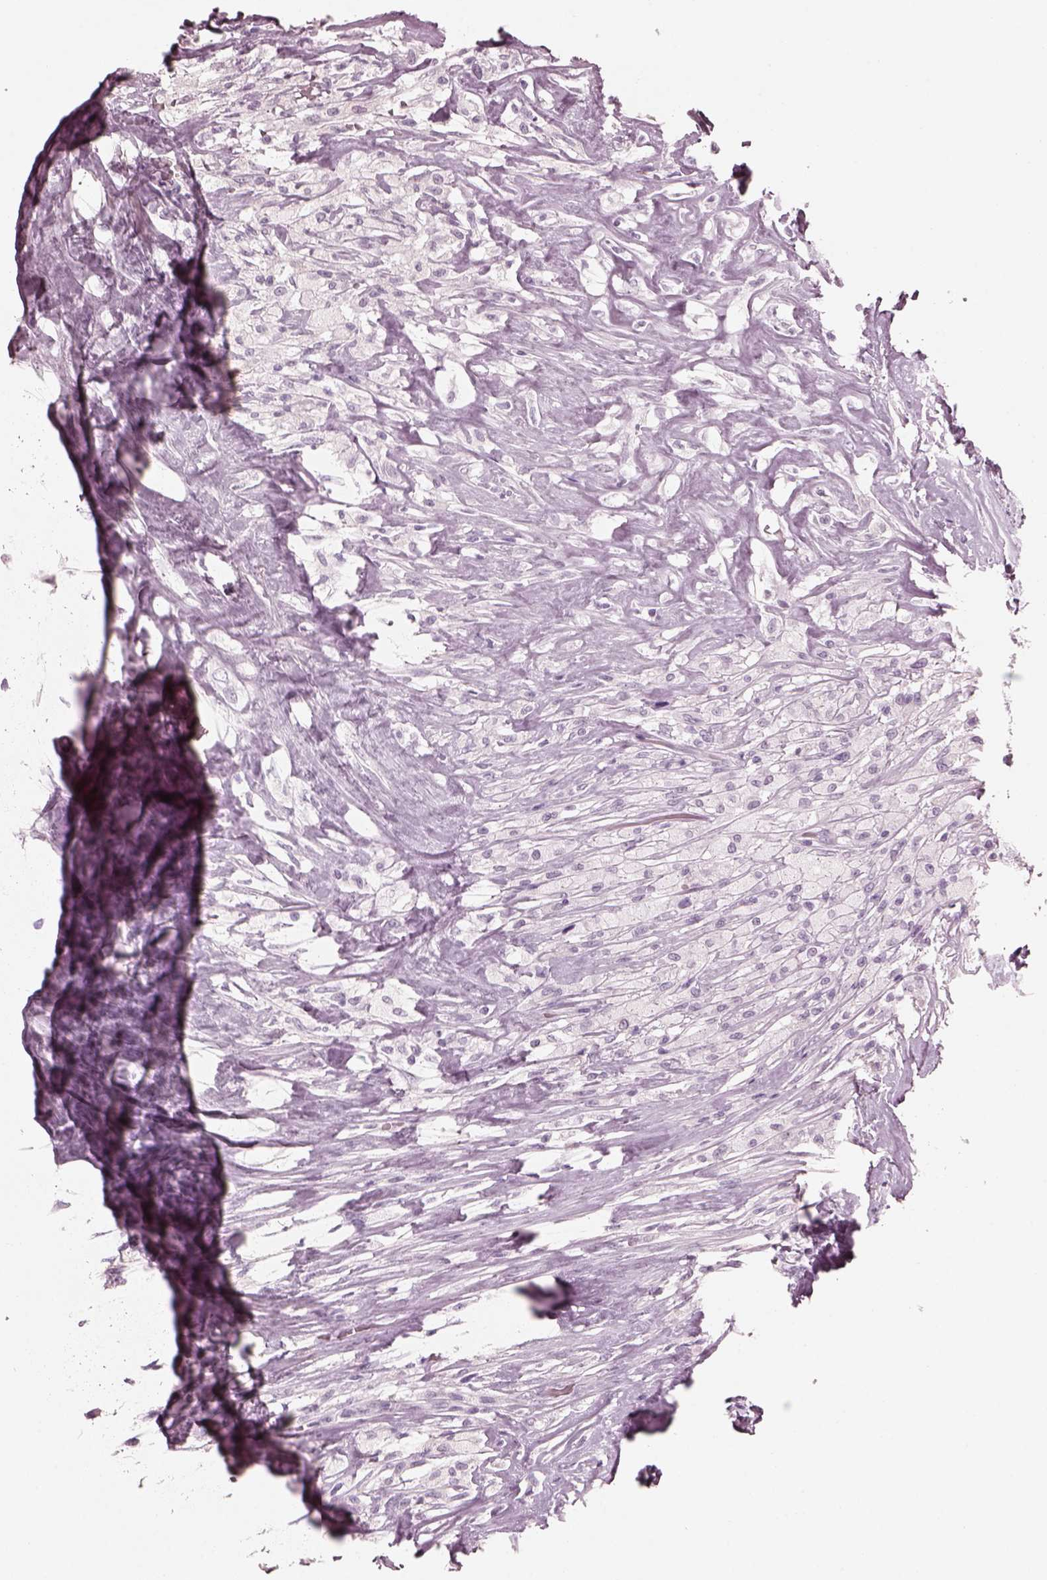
{"staining": {"intensity": "negative", "quantity": "none", "location": "none"}, "tissue": "testis cancer", "cell_type": "Tumor cells", "image_type": "cancer", "snomed": [{"axis": "morphology", "description": "Necrosis, NOS"}, {"axis": "morphology", "description": "Carcinoma, Embryonal, NOS"}, {"axis": "topography", "description": "Testis"}], "caption": "A micrograph of human embryonal carcinoma (testis) is negative for staining in tumor cells.", "gene": "C2orf81", "patient": {"sex": "male", "age": 19}}